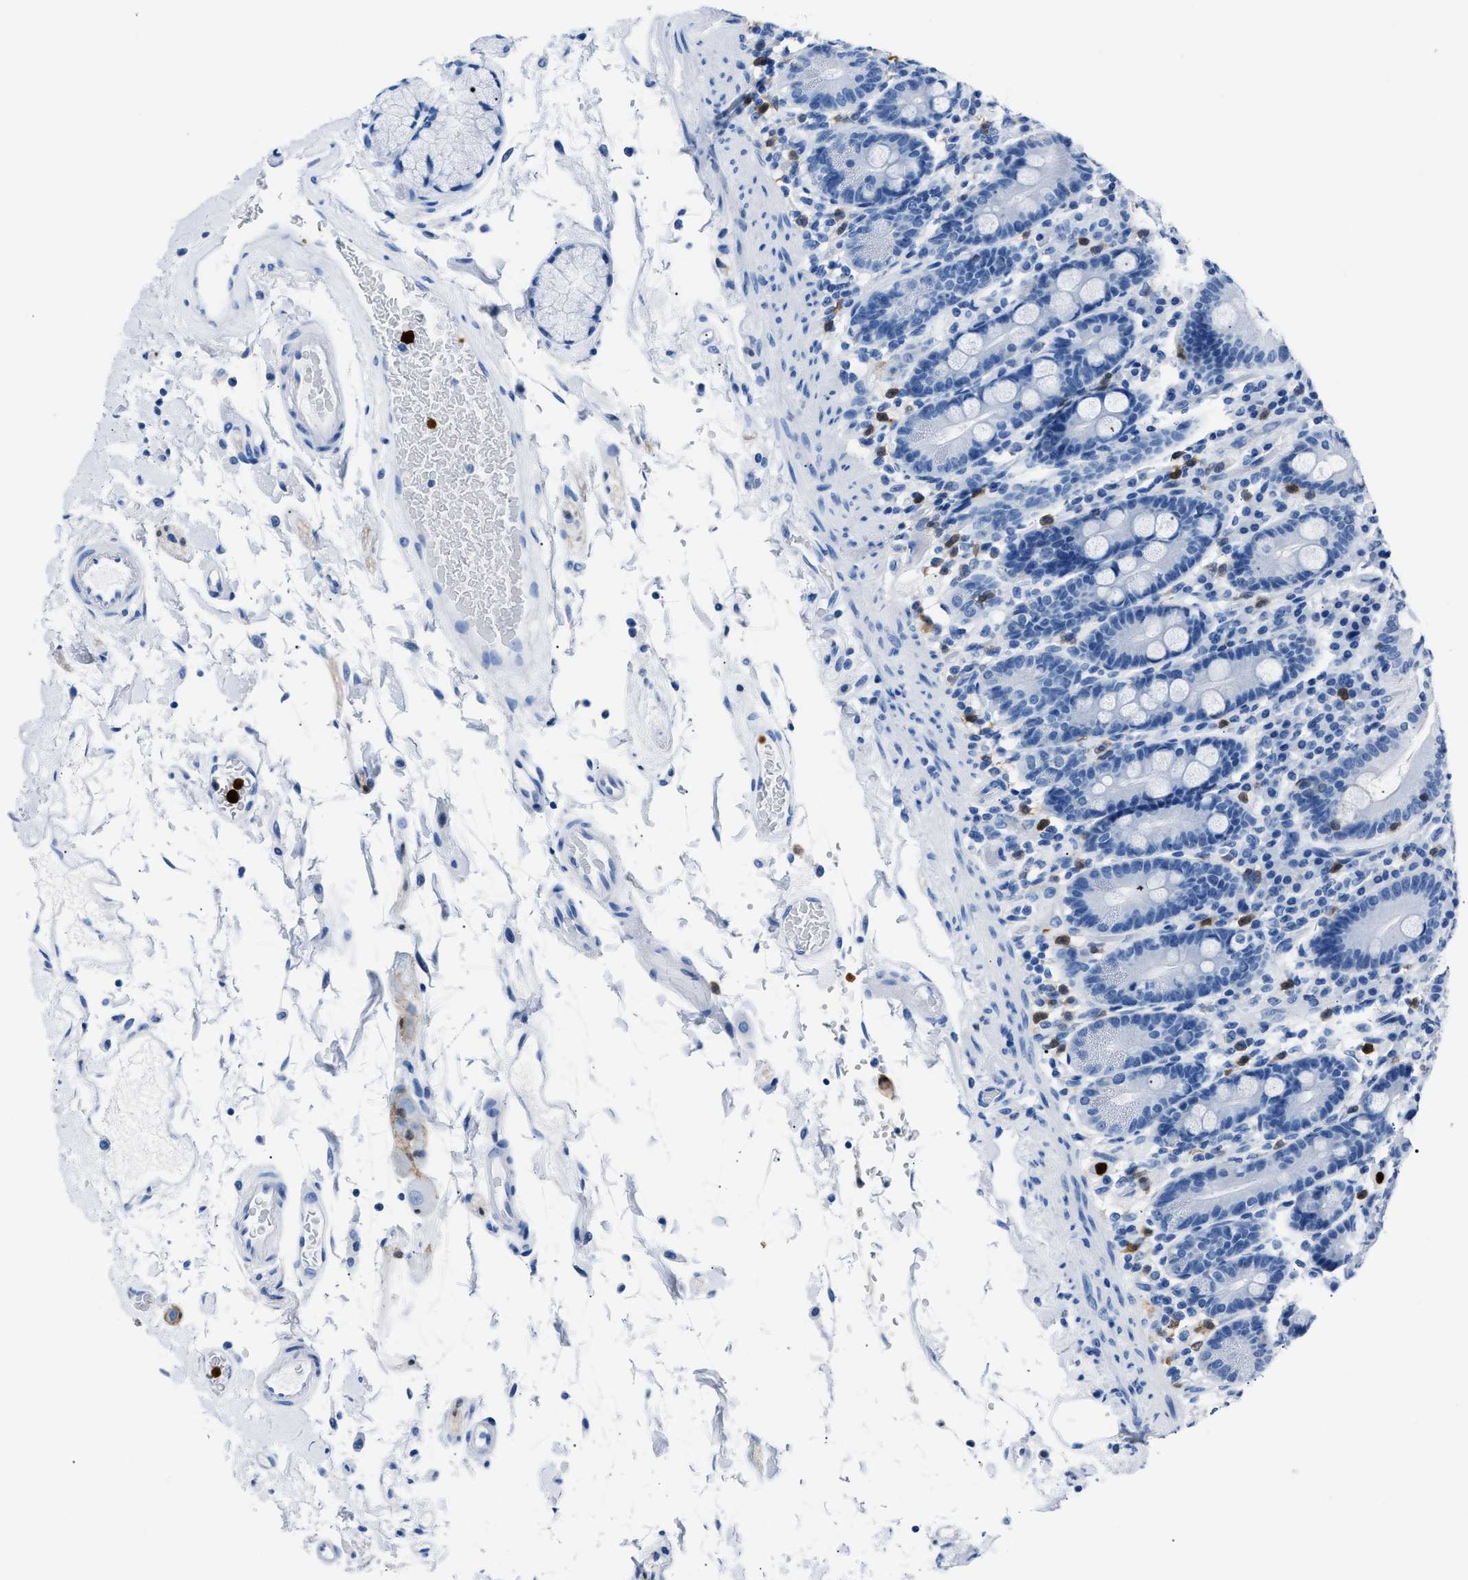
{"staining": {"intensity": "strong", "quantity": "<25%", "location": "cytoplasmic/membranous"}, "tissue": "duodenum", "cell_type": "Glandular cells", "image_type": "normal", "snomed": [{"axis": "morphology", "description": "Normal tissue, NOS"}, {"axis": "topography", "description": "Small intestine, NOS"}], "caption": "Strong cytoplasmic/membranous protein expression is identified in about <25% of glandular cells in duodenum.", "gene": "S100P", "patient": {"sex": "female", "age": 71}}